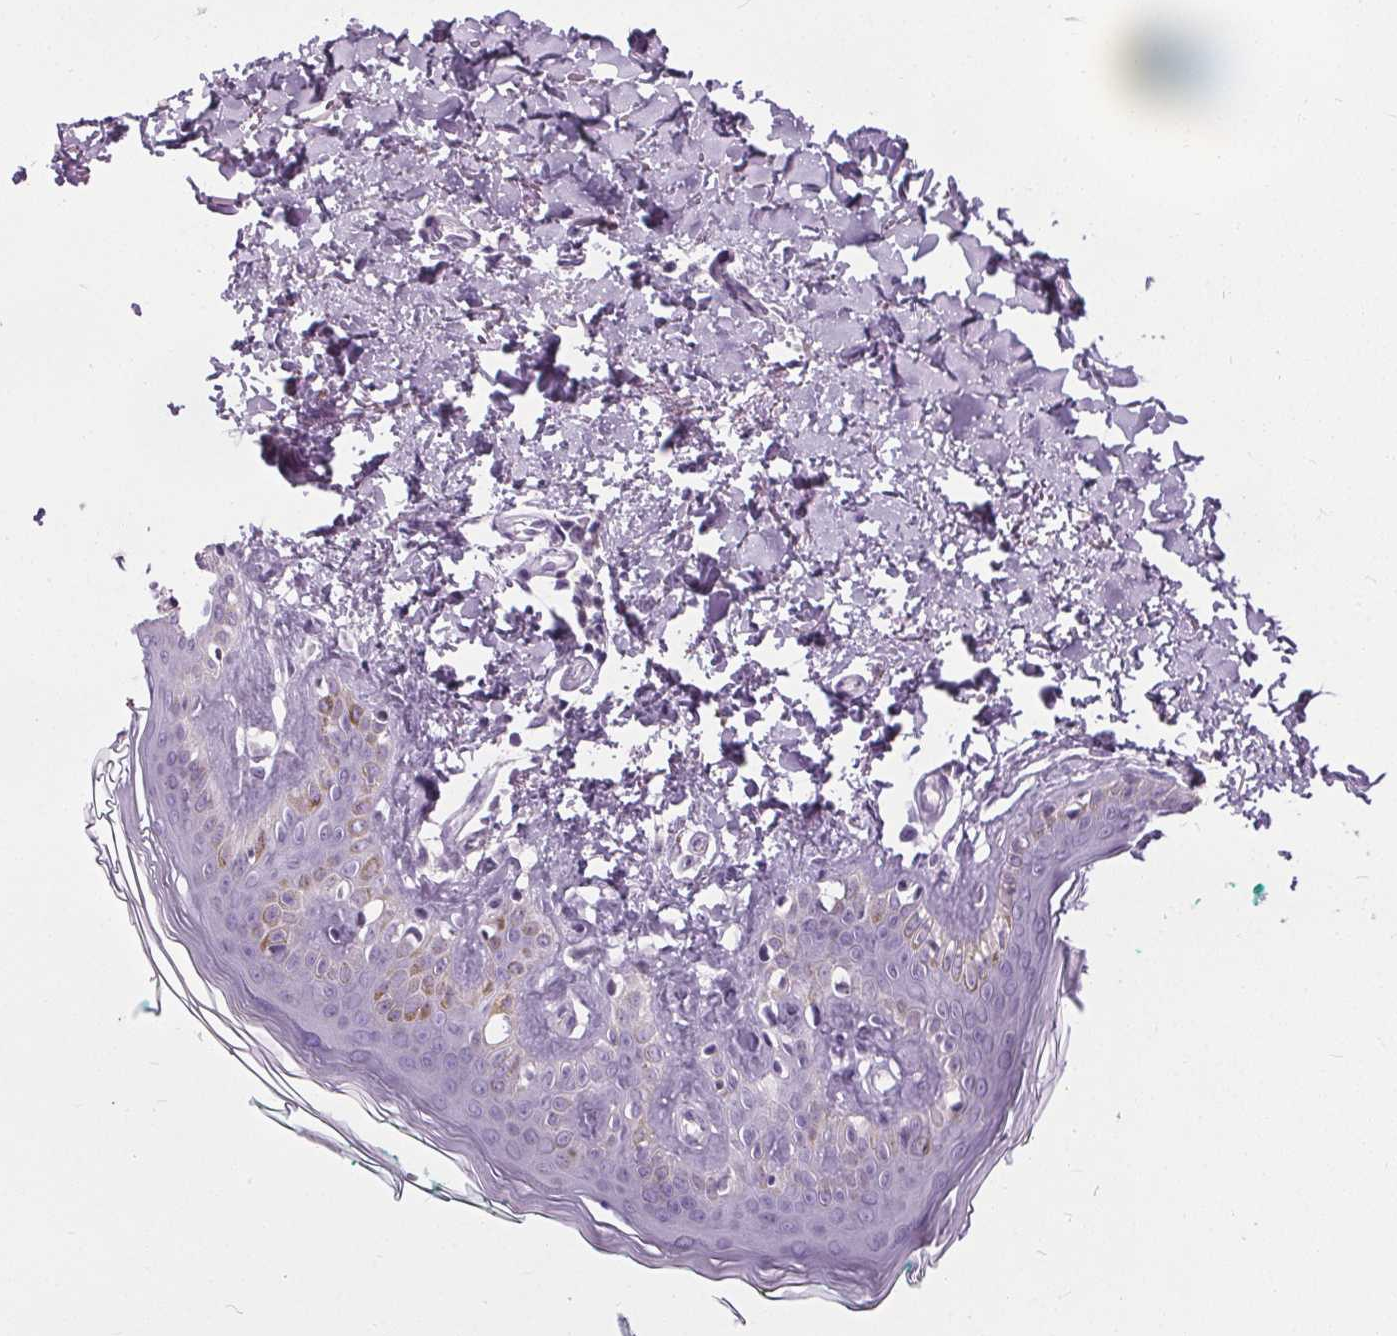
{"staining": {"intensity": "negative", "quantity": "none", "location": "none"}, "tissue": "skin", "cell_type": "Fibroblasts", "image_type": "normal", "snomed": [{"axis": "morphology", "description": "Normal tissue, NOS"}, {"axis": "topography", "description": "Skin"}, {"axis": "topography", "description": "Peripheral nerve tissue"}], "caption": "This is an immunohistochemistry micrograph of benign skin. There is no expression in fibroblasts.", "gene": "TMEM240", "patient": {"sex": "female", "age": 45}}